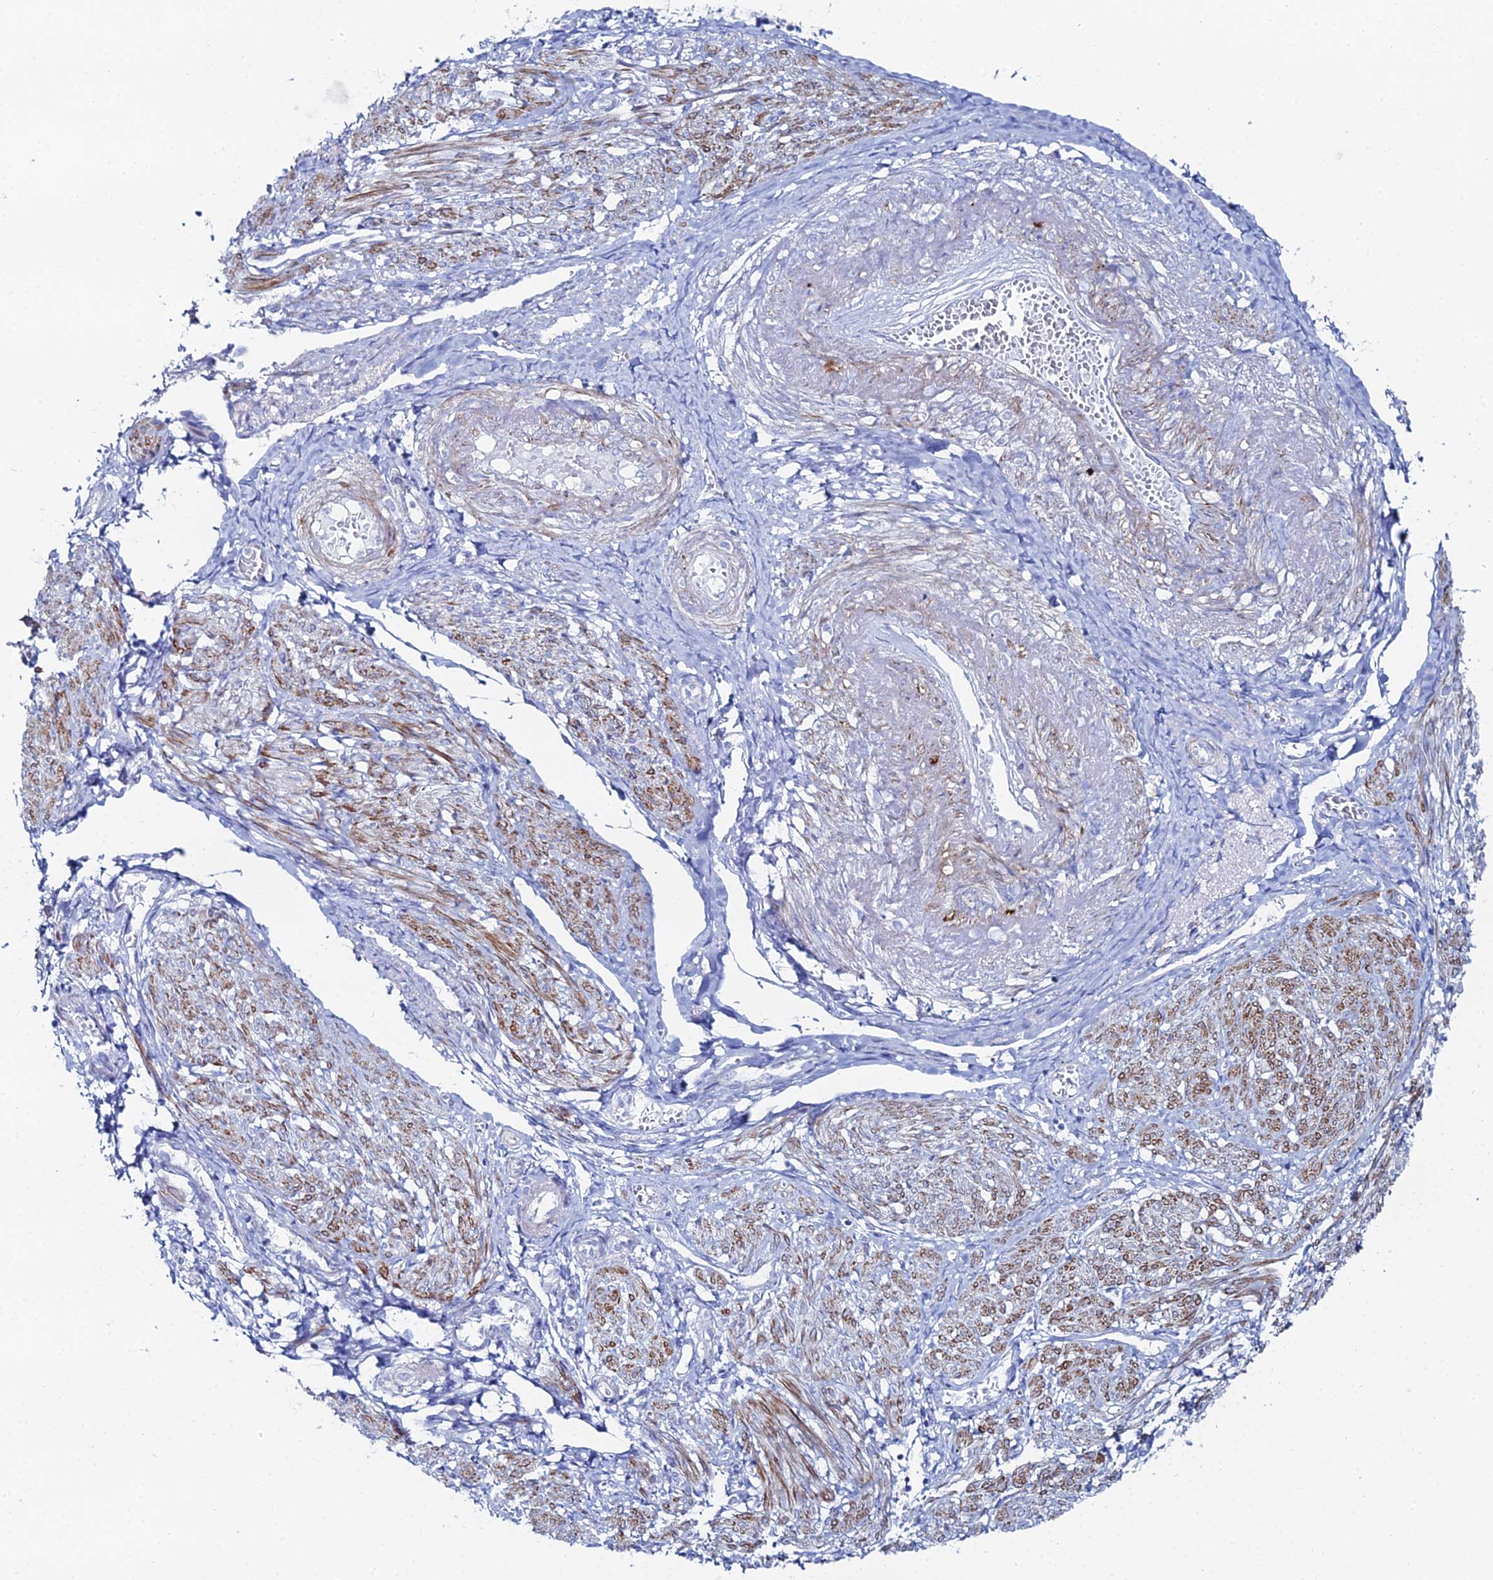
{"staining": {"intensity": "moderate", "quantity": "25%-75%", "location": "cytoplasmic/membranous"}, "tissue": "smooth muscle", "cell_type": "Smooth muscle cells", "image_type": "normal", "snomed": [{"axis": "morphology", "description": "Normal tissue, NOS"}, {"axis": "topography", "description": "Smooth muscle"}], "caption": "This micrograph displays immunohistochemistry staining of benign human smooth muscle, with medium moderate cytoplasmic/membranous staining in approximately 25%-75% of smooth muscle cells.", "gene": "DHX34", "patient": {"sex": "female", "age": 39}}